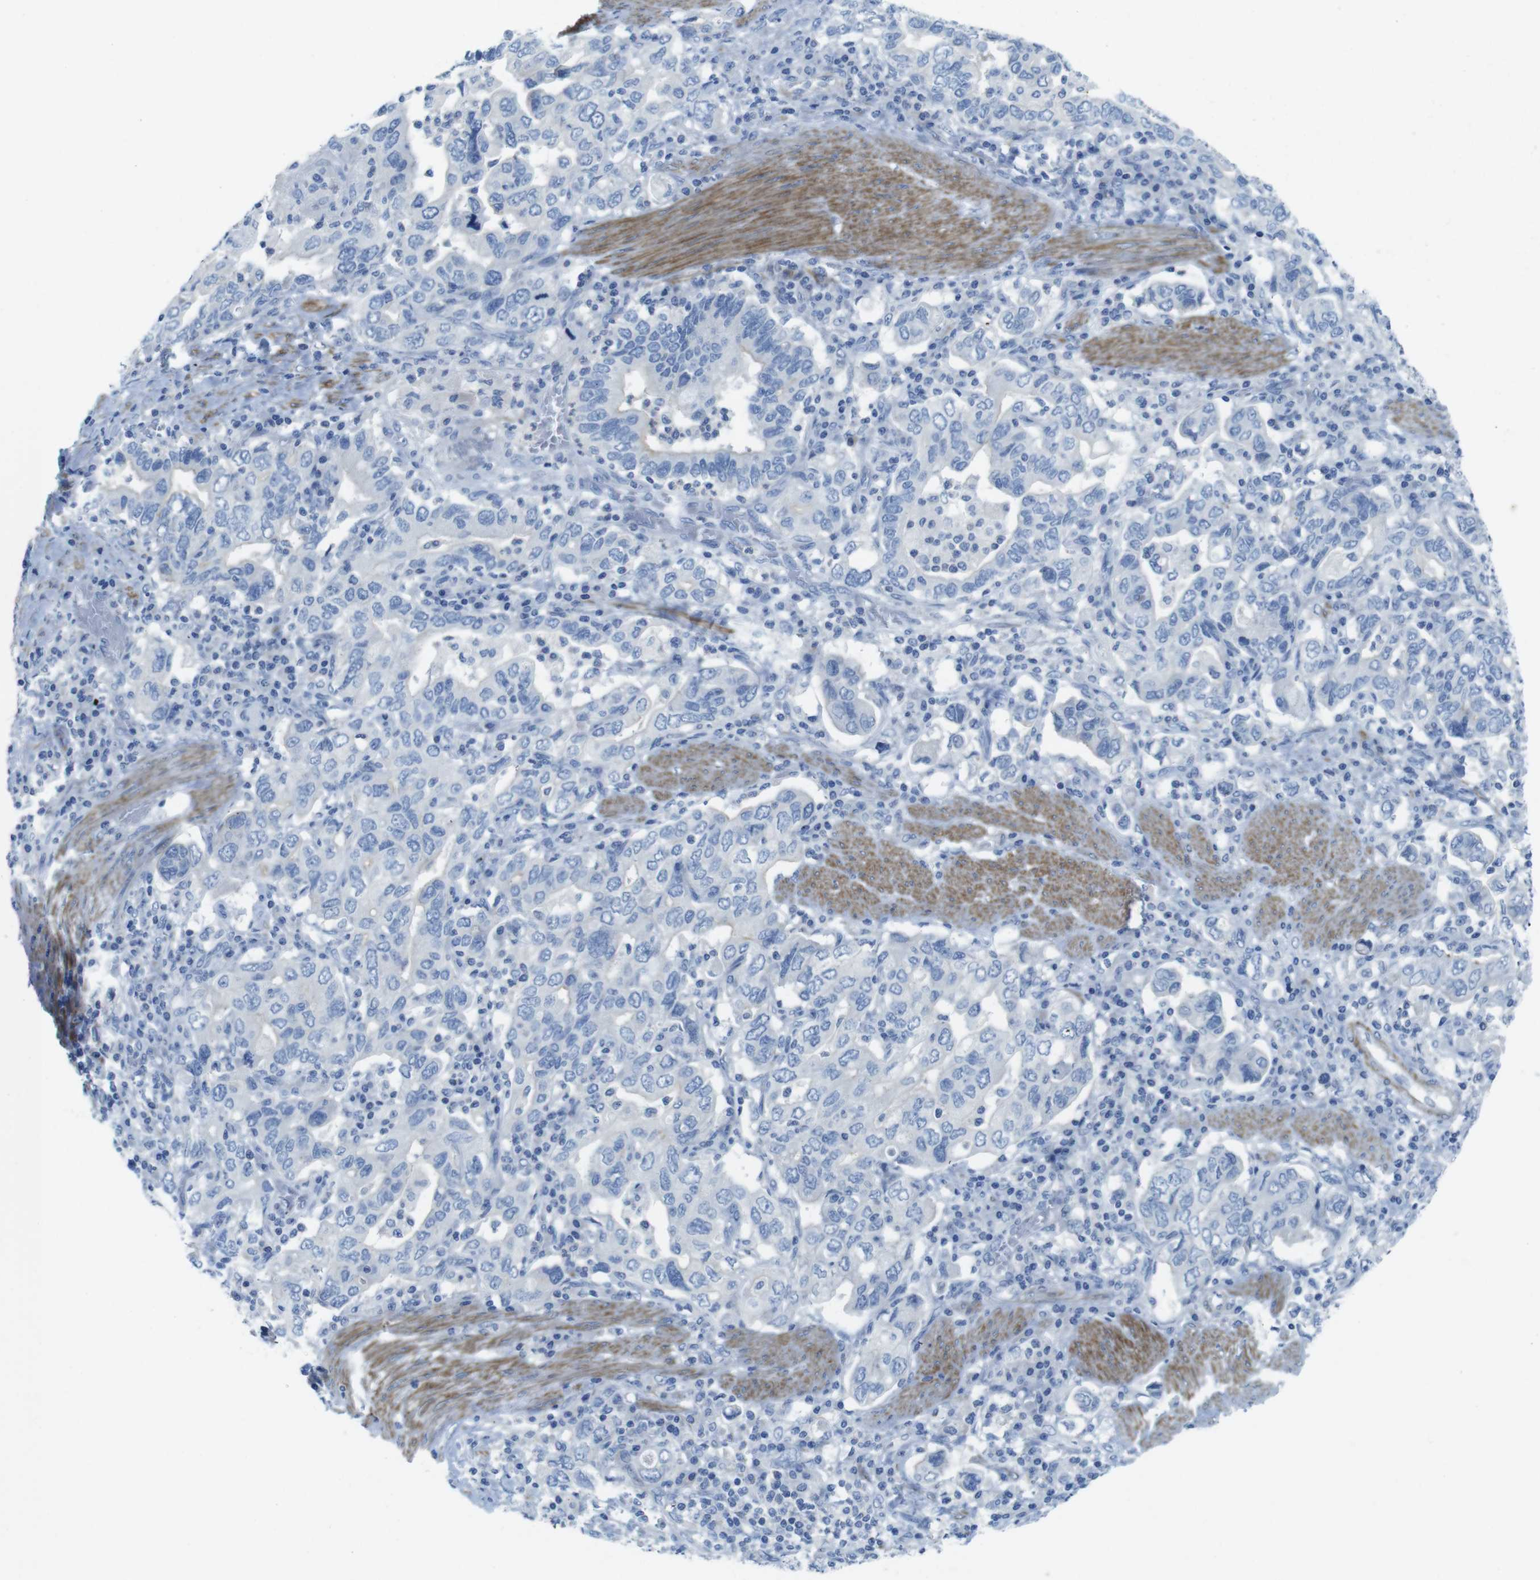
{"staining": {"intensity": "negative", "quantity": "none", "location": "none"}, "tissue": "stomach cancer", "cell_type": "Tumor cells", "image_type": "cancer", "snomed": [{"axis": "morphology", "description": "Adenocarcinoma, NOS"}, {"axis": "topography", "description": "Stomach, upper"}], "caption": "The histopathology image displays no significant positivity in tumor cells of stomach cancer (adenocarcinoma).", "gene": "ASIC5", "patient": {"sex": "male", "age": 62}}